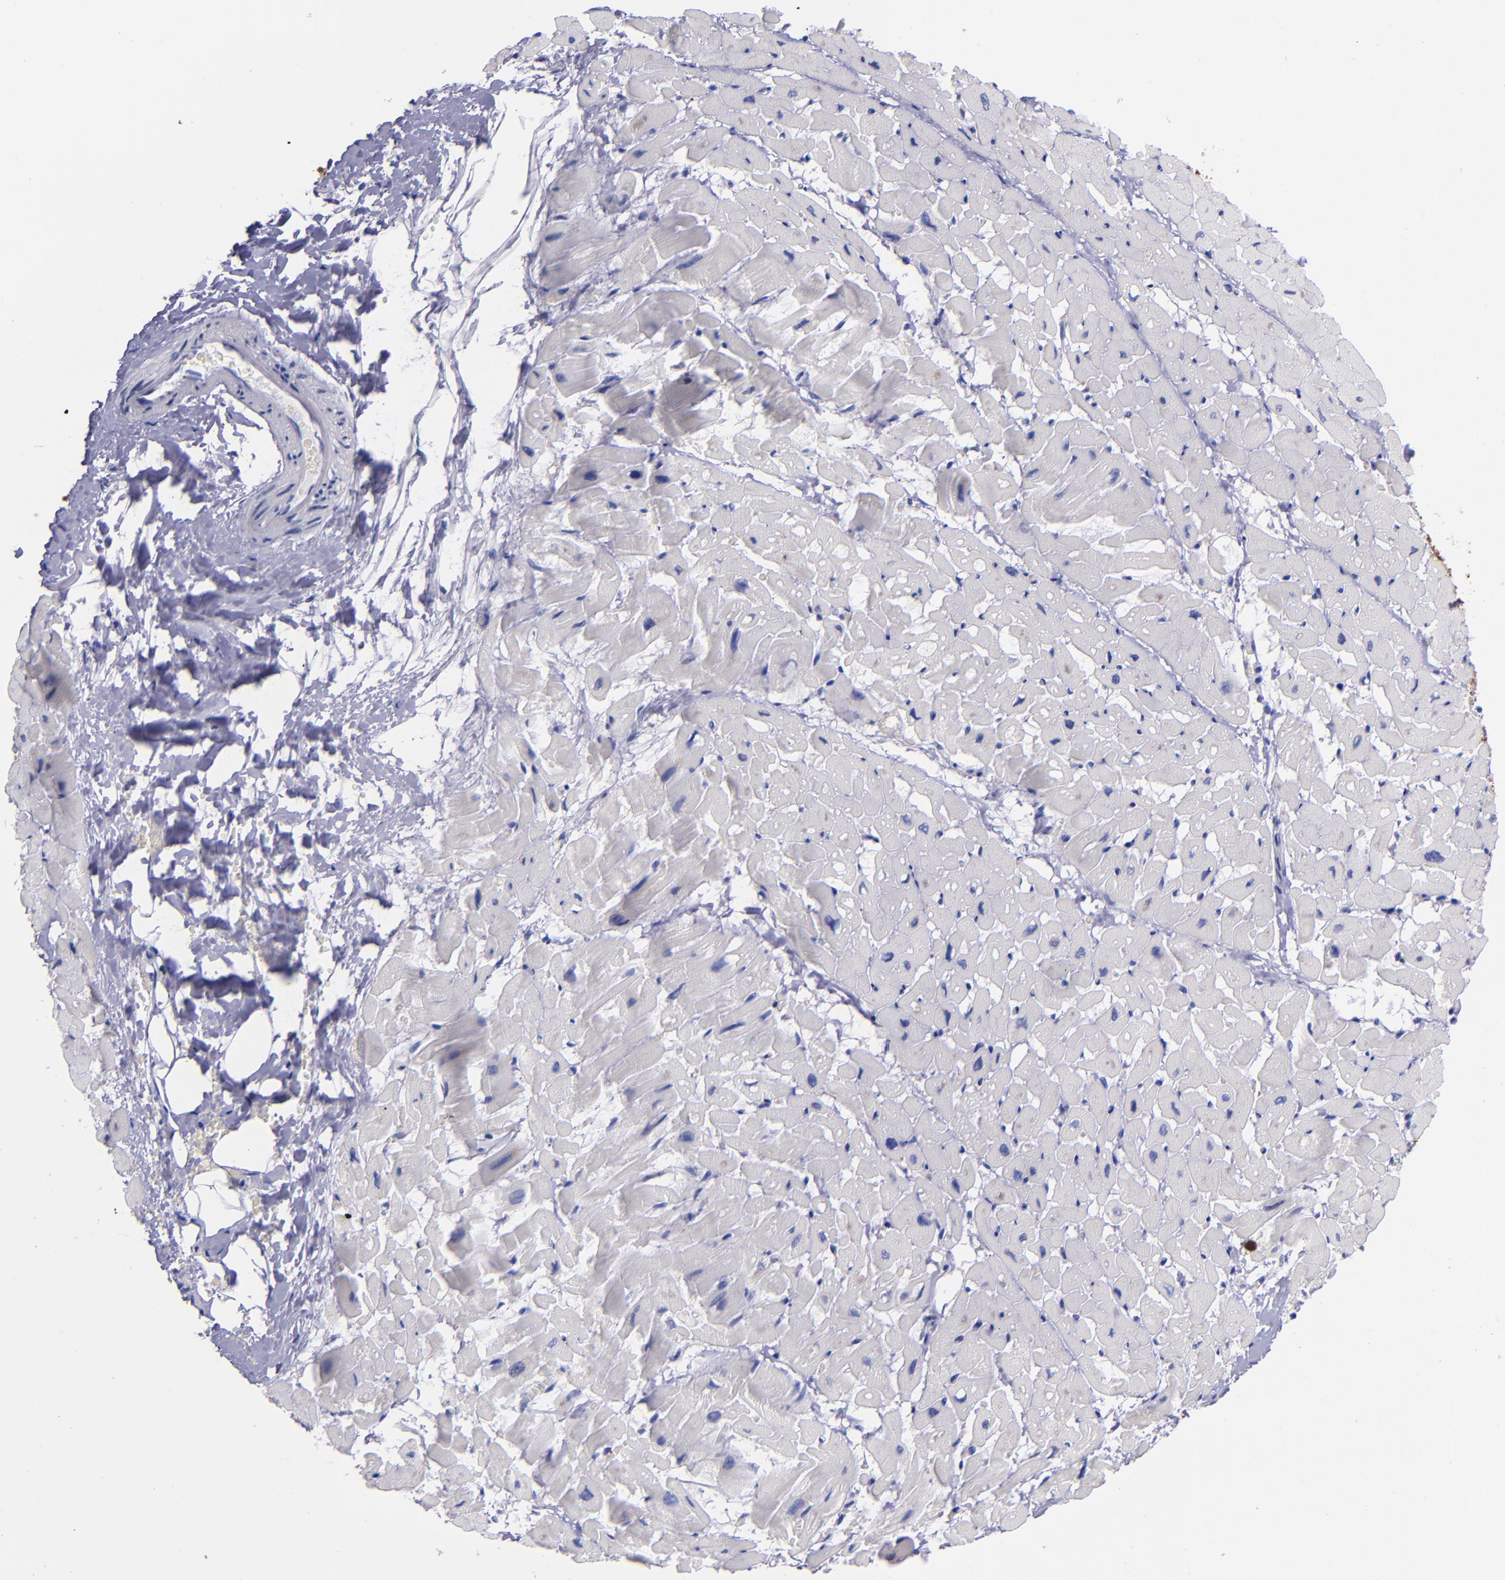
{"staining": {"intensity": "negative", "quantity": "none", "location": "none"}, "tissue": "heart muscle", "cell_type": "Cardiomyocytes", "image_type": "normal", "snomed": [{"axis": "morphology", "description": "Normal tissue, NOS"}, {"axis": "topography", "description": "Heart"}], "caption": "Immunohistochemistry (IHC) photomicrograph of benign heart muscle: human heart muscle stained with DAB displays no significant protein expression in cardiomyocytes. The staining was performed using DAB to visualize the protein expression in brown, while the nuclei were stained in blue with hematoxylin (Magnification: 20x).", "gene": "SV2A", "patient": {"sex": "male", "age": 45}}